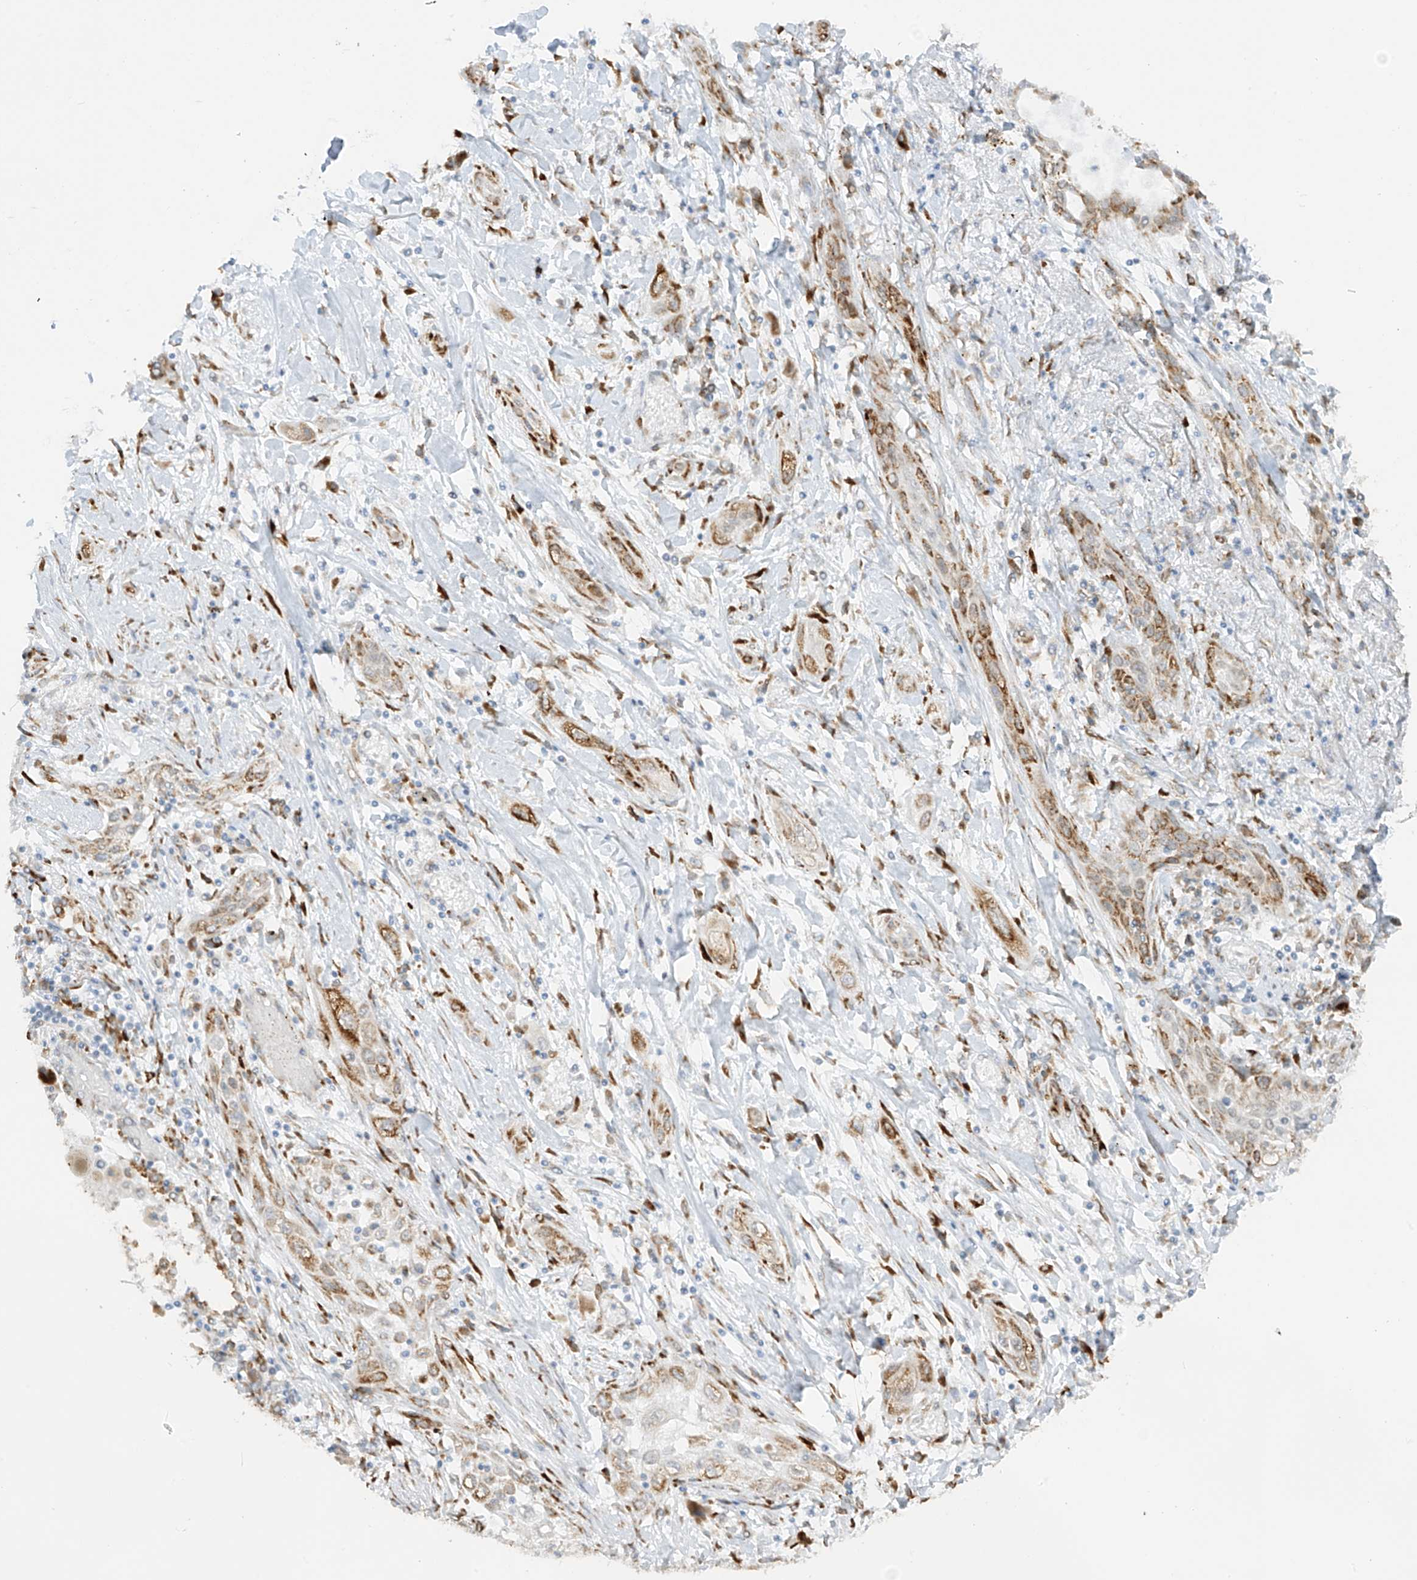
{"staining": {"intensity": "moderate", "quantity": "25%-75%", "location": "cytoplasmic/membranous"}, "tissue": "lung cancer", "cell_type": "Tumor cells", "image_type": "cancer", "snomed": [{"axis": "morphology", "description": "Squamous cell carcinoma, NOS"}, {"axis": "topography", "description": "Lung"}], "caption": "Lung cancer (squamous cell carcinoma) stained for a protein (brown) demonstrates moderate cytoplasmic/membranous positive positivity in approximately 25%-75% of tumor cells.", "gene": "LRRC59", "patient": {"sex": "female", "age": 47}}